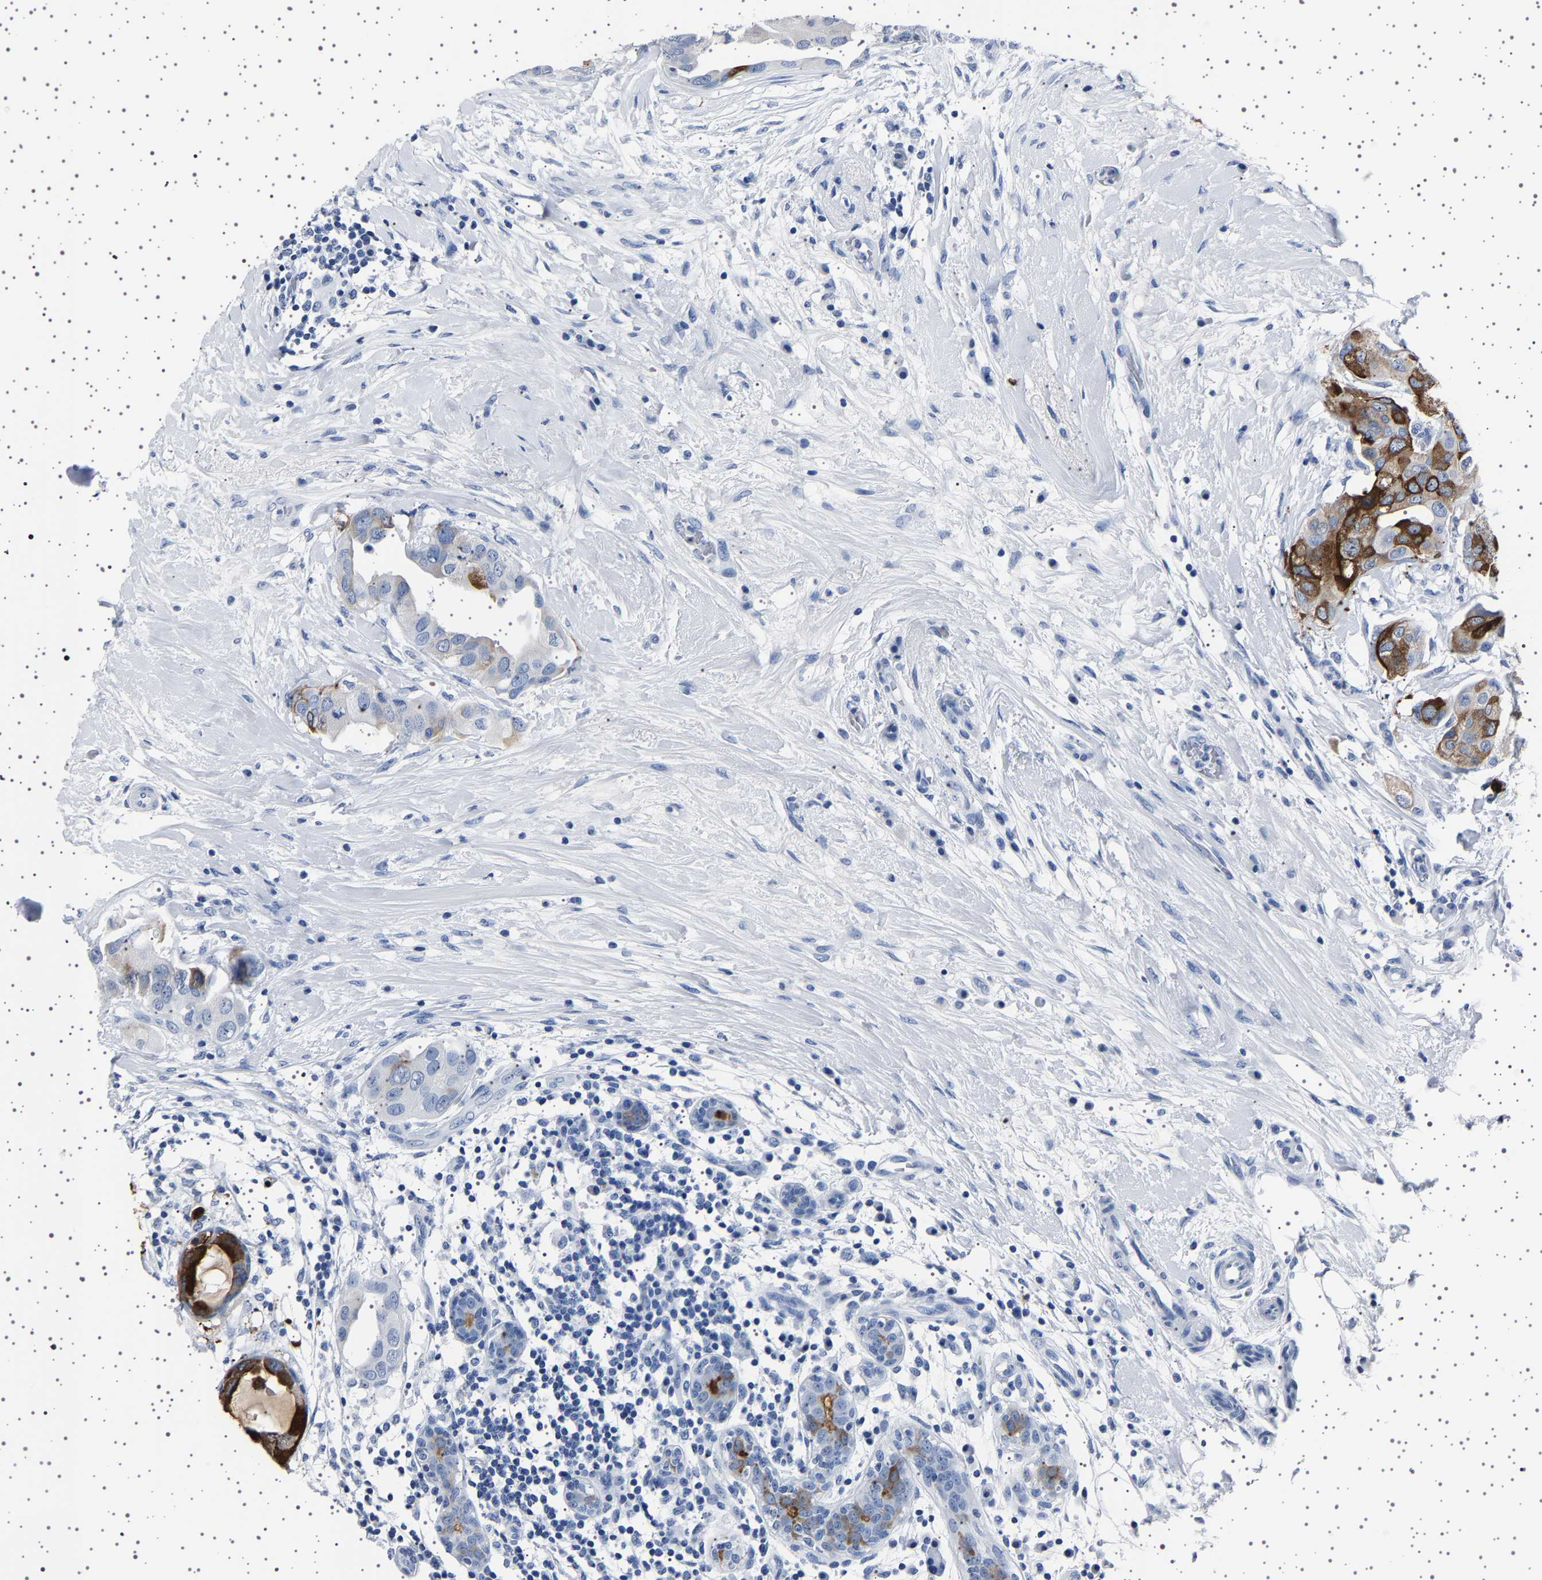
{"staining": {"intensity": "strong", "quantity": ">75%", "location": "cytoplasmic/membranous"}, "tissue": "breast cancer", "cell_type": "Tumor cells", "image_type": "cancer", "snomed": [{"axis": "morphology", "description": "Normal tissue, NOS"}, {"axis": "morphology", "description": "Duct carcinoma"}, {"axis": "topography", "description": "Breast"}], "caption": "The photomicrograph shows staining of invasive ductal carcinoma (breast), revealing strong cytoplasmic/membranous protein expression (brown color) within tumor cells. The staining was performed using DAB, with brown indicating positive protein expression. Nuclei are stained blue with hematoxylin.", "gene": "TFF3", "patient": {"sex": "female", "age": 40}}